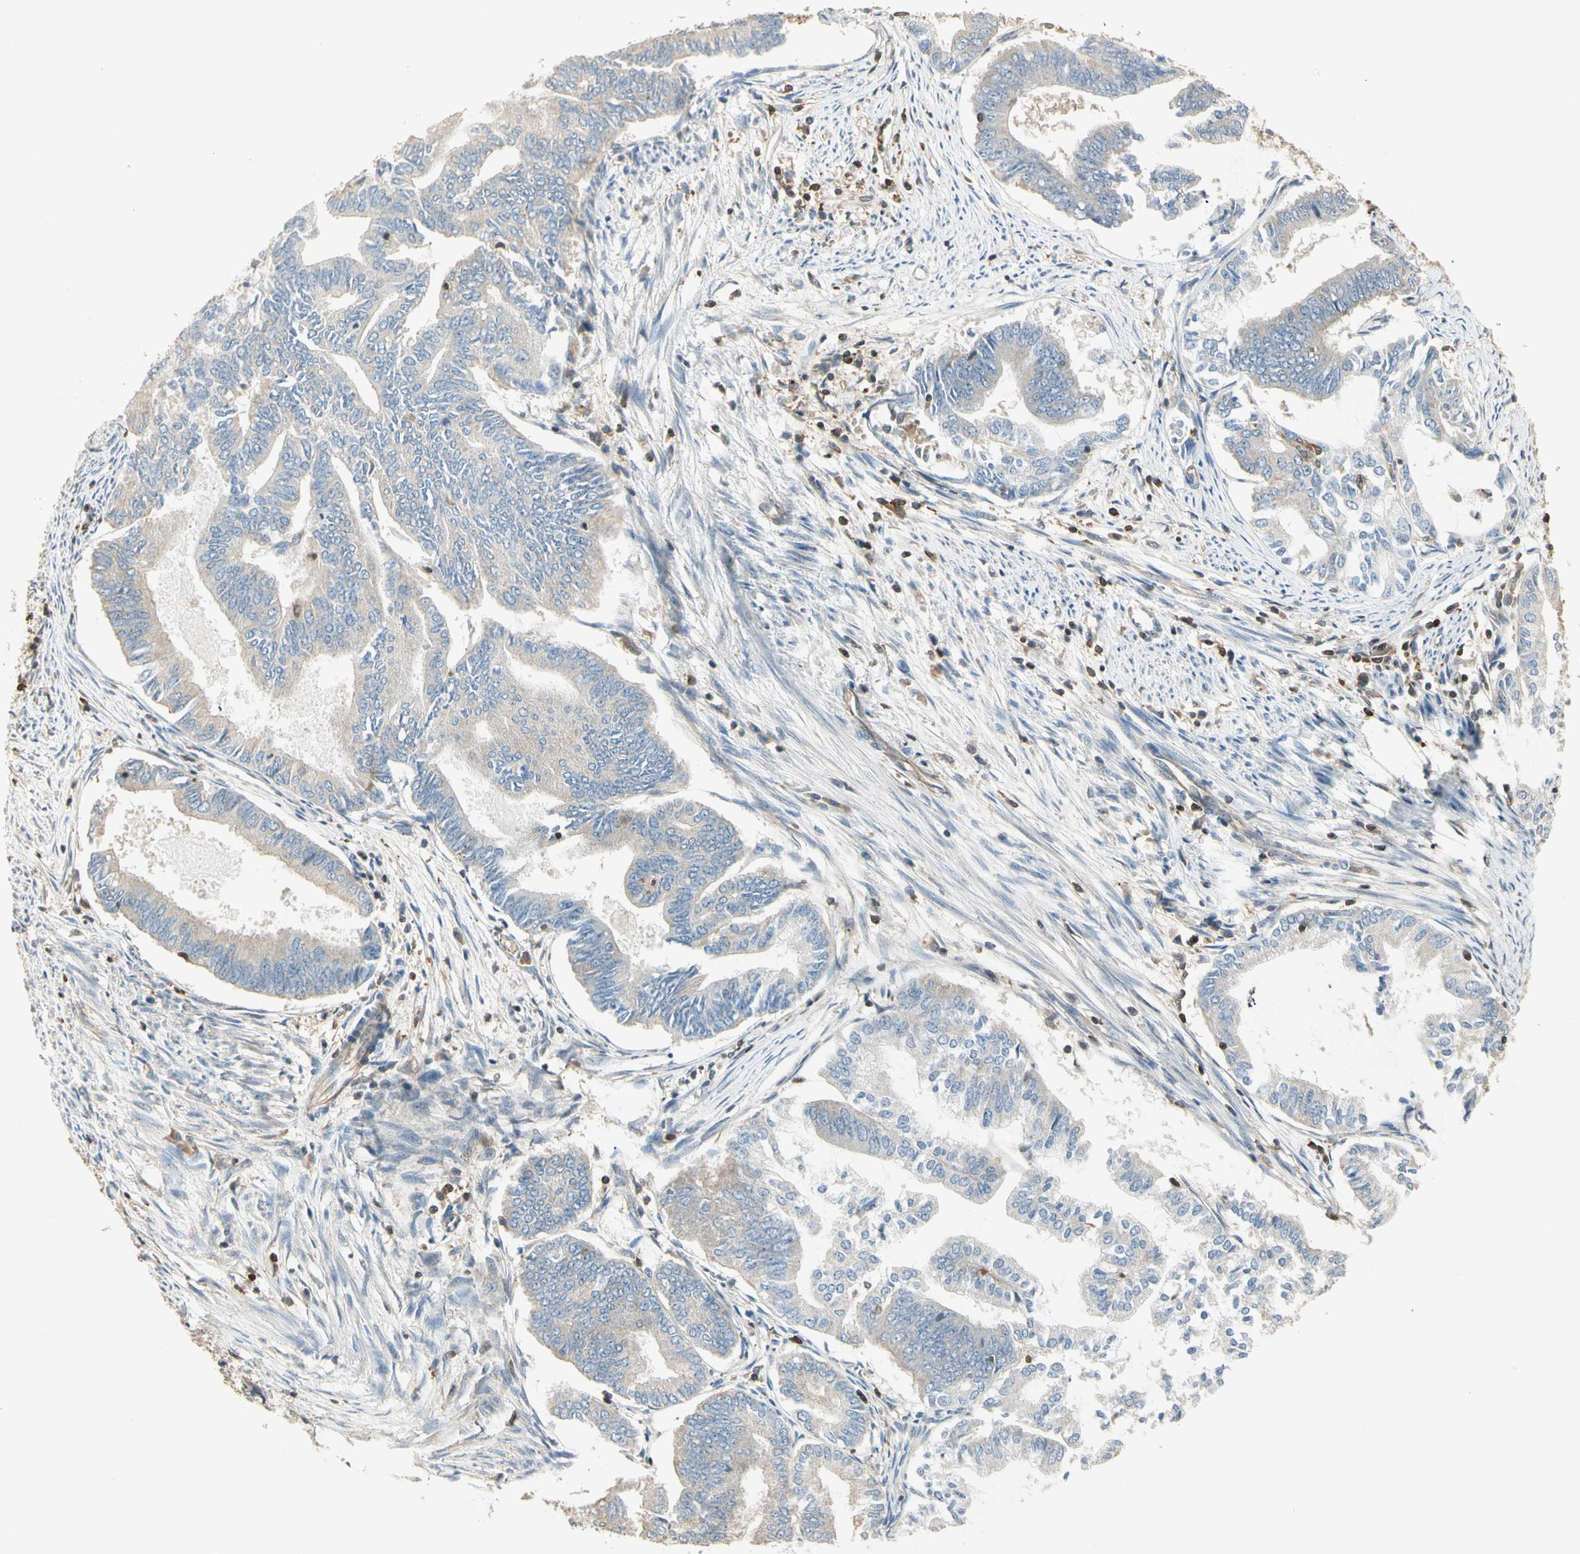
{"staining": {"intensity": "weak", "quantity": "25%-75%", "location": "cytoplasmic/membranous"}, "tissue": "endometrial cancer", "cell_type": "Tumor cells", "image_type": "cancer", "snomed": [{"axis": "morphology", "description": "Adenocarcinoma, NOS"}, {"axis": "topography", "description": "Endometrium"}], "caption": "Immunohistochemical staining of human endometrial cancer (adenocarcinoma) reveals weak cytoplasmic/membranous protein expression in approximately 25%-75% of tumor cells. Immunohistochemistry stains the protein in brown and the nuclei are stained blue.", "gene": "CRLF3", "patient": {"sex": "female", "age": 86}}